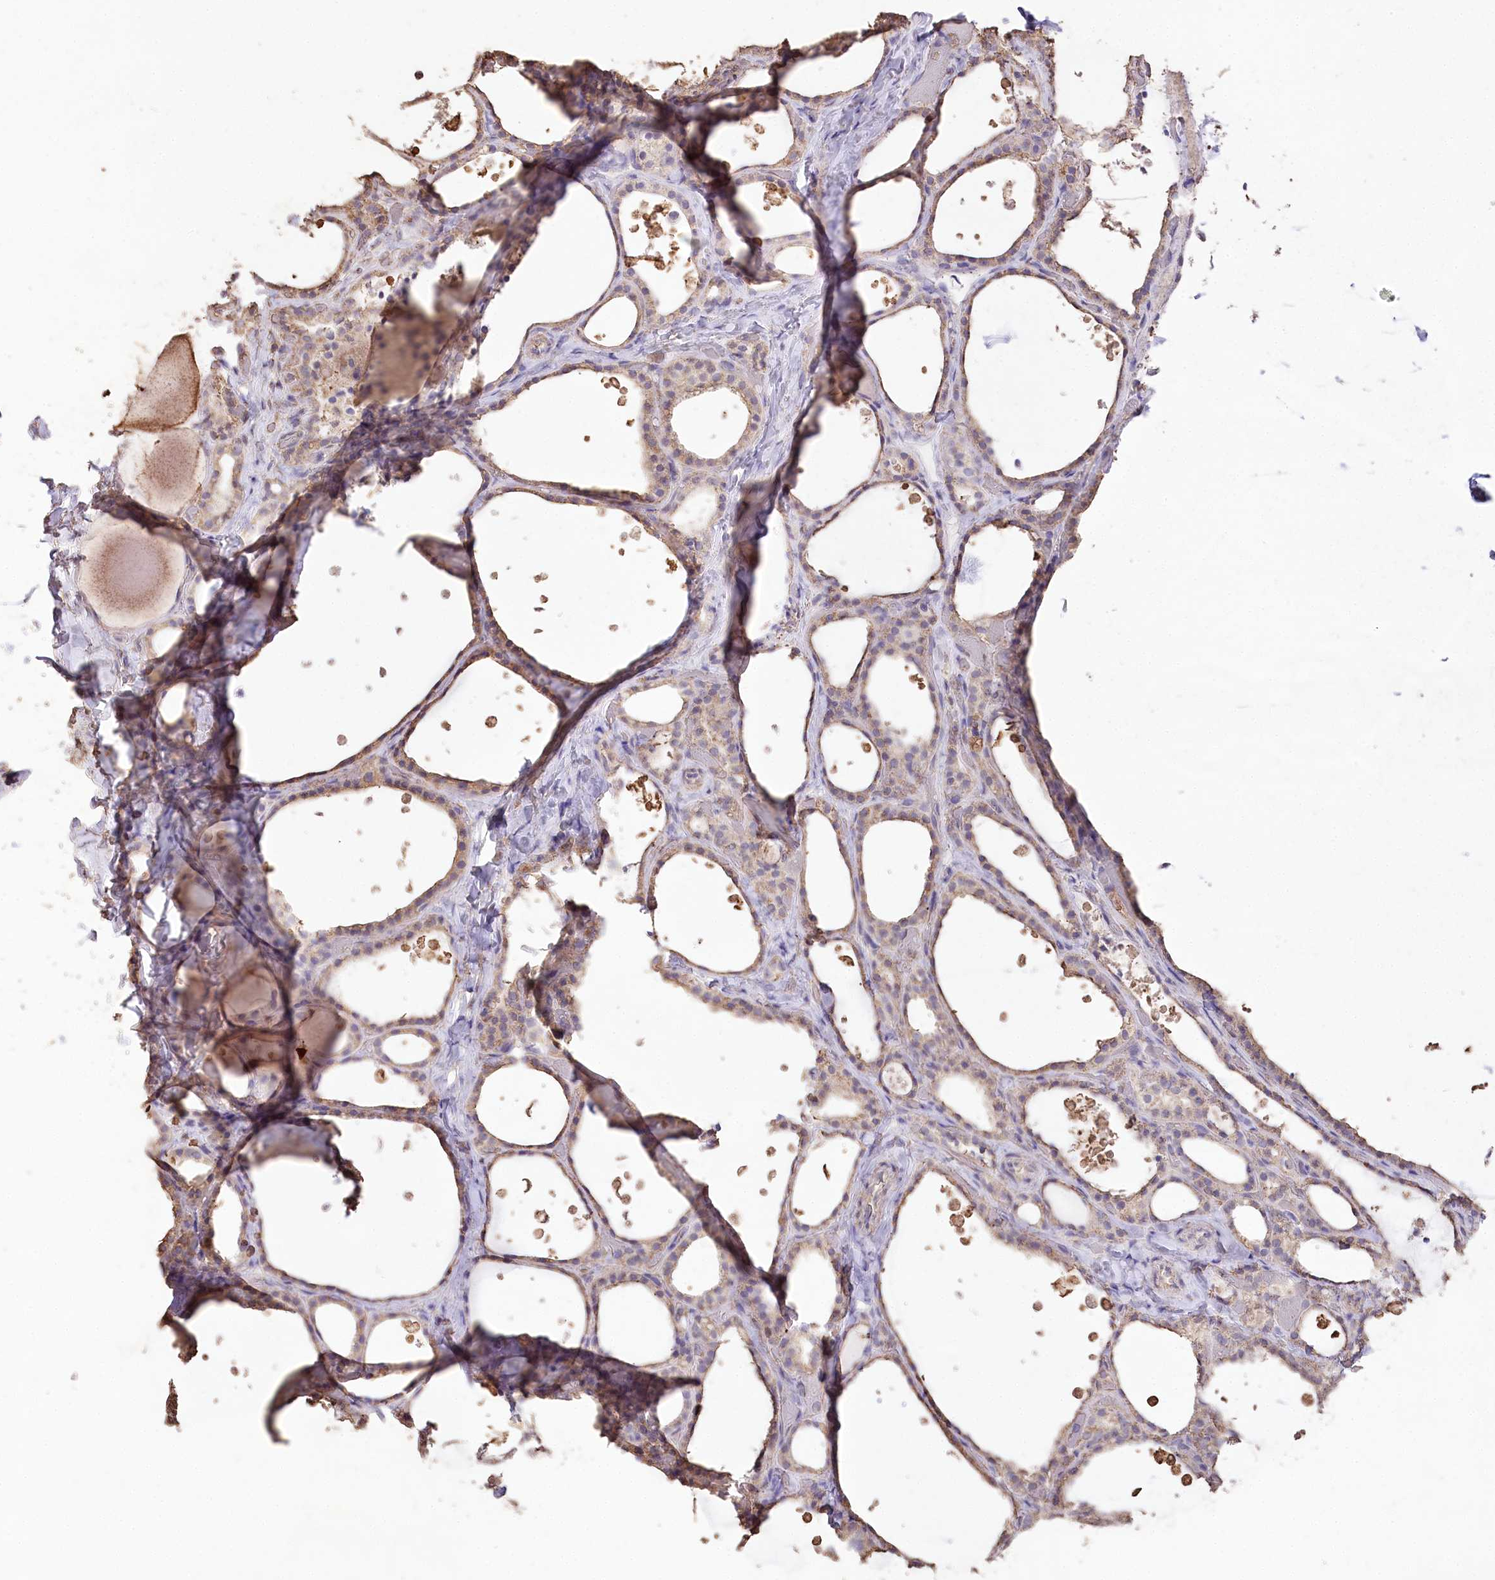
{"staining": {"intensity": "weak", "quantity": ">75%", "location": "cytoplasmic/membranous"}, "tissue": "thyroid gland", "cell_type": "Glandular cells", "image_type": "normal", "snomed": [{"axis": "morphology", "description": "Normal tissue, NOS"}, {"axis": "topography", "description": "Thyroid gland"}], "caption": "Glandular cells show low levels of weak cytoplasmic/membranous staining in approximately >75% of cells in benign human thyroid gland.", "gene": "IREB2", "patient": {"sex": "female", "age": 44}}